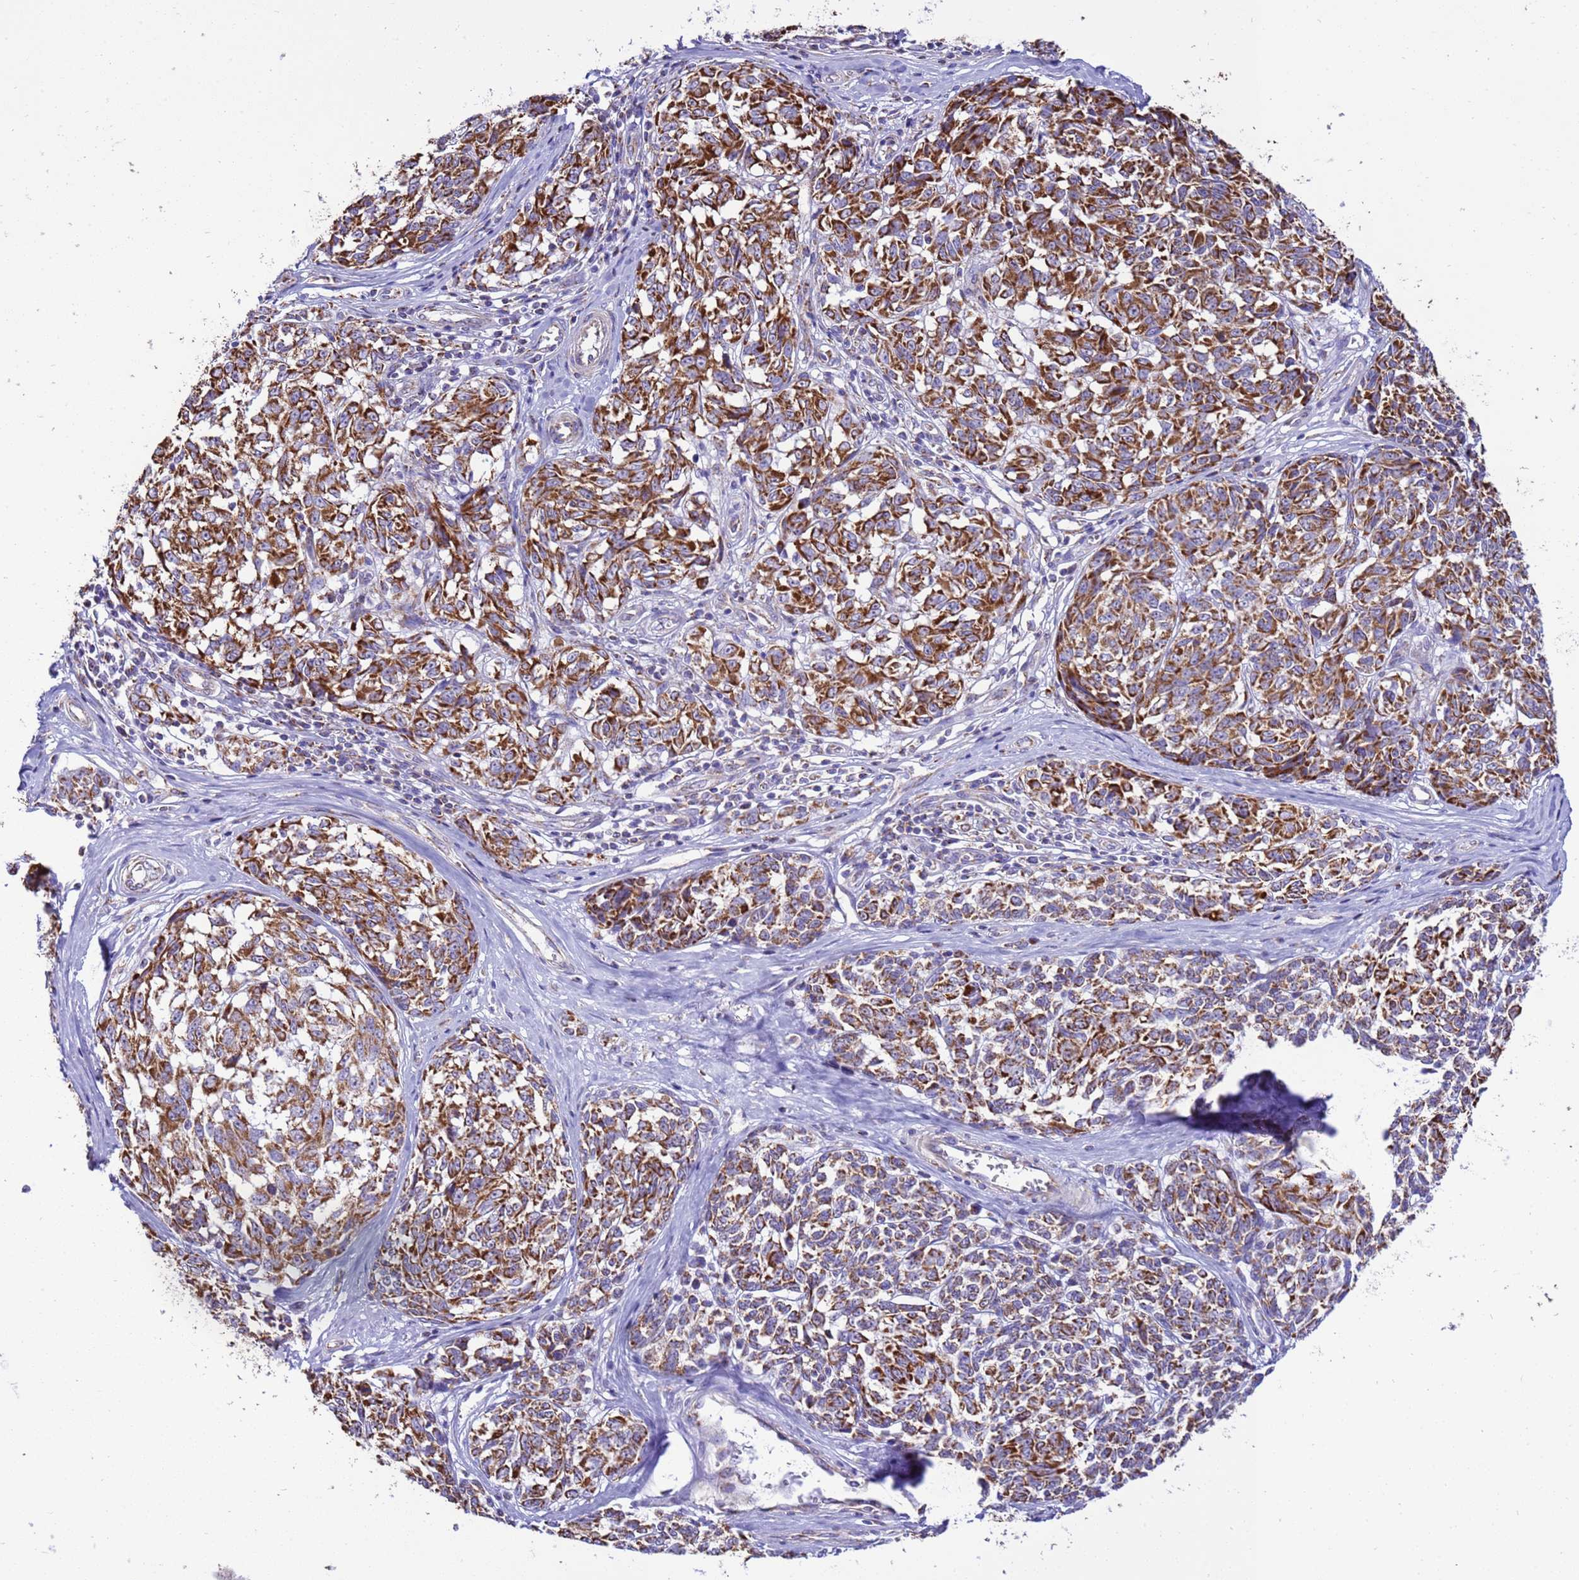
{"staining": {"intensity": "strong", "quantity": ">75%", "location": "cytoplasmic/membranous"}, "tissue": "melanoma", "cell_type": "Tumor cells", "image_type": "cancer", "snomed": [{"axis": "morphology", "description": "Normal tissue, NOS"}, {"axis": "morphology", "description": "Malignant melanoma, NOS"}, {"axis": "topography", "description": "Skin"}], "caption": "IHC of melanoma shows high levels of strong cytoplasmic/membranous positivity in about >75% of tumor cells.", "gene": "RNF165", "patient": {"sex": "female", "age": 64}}